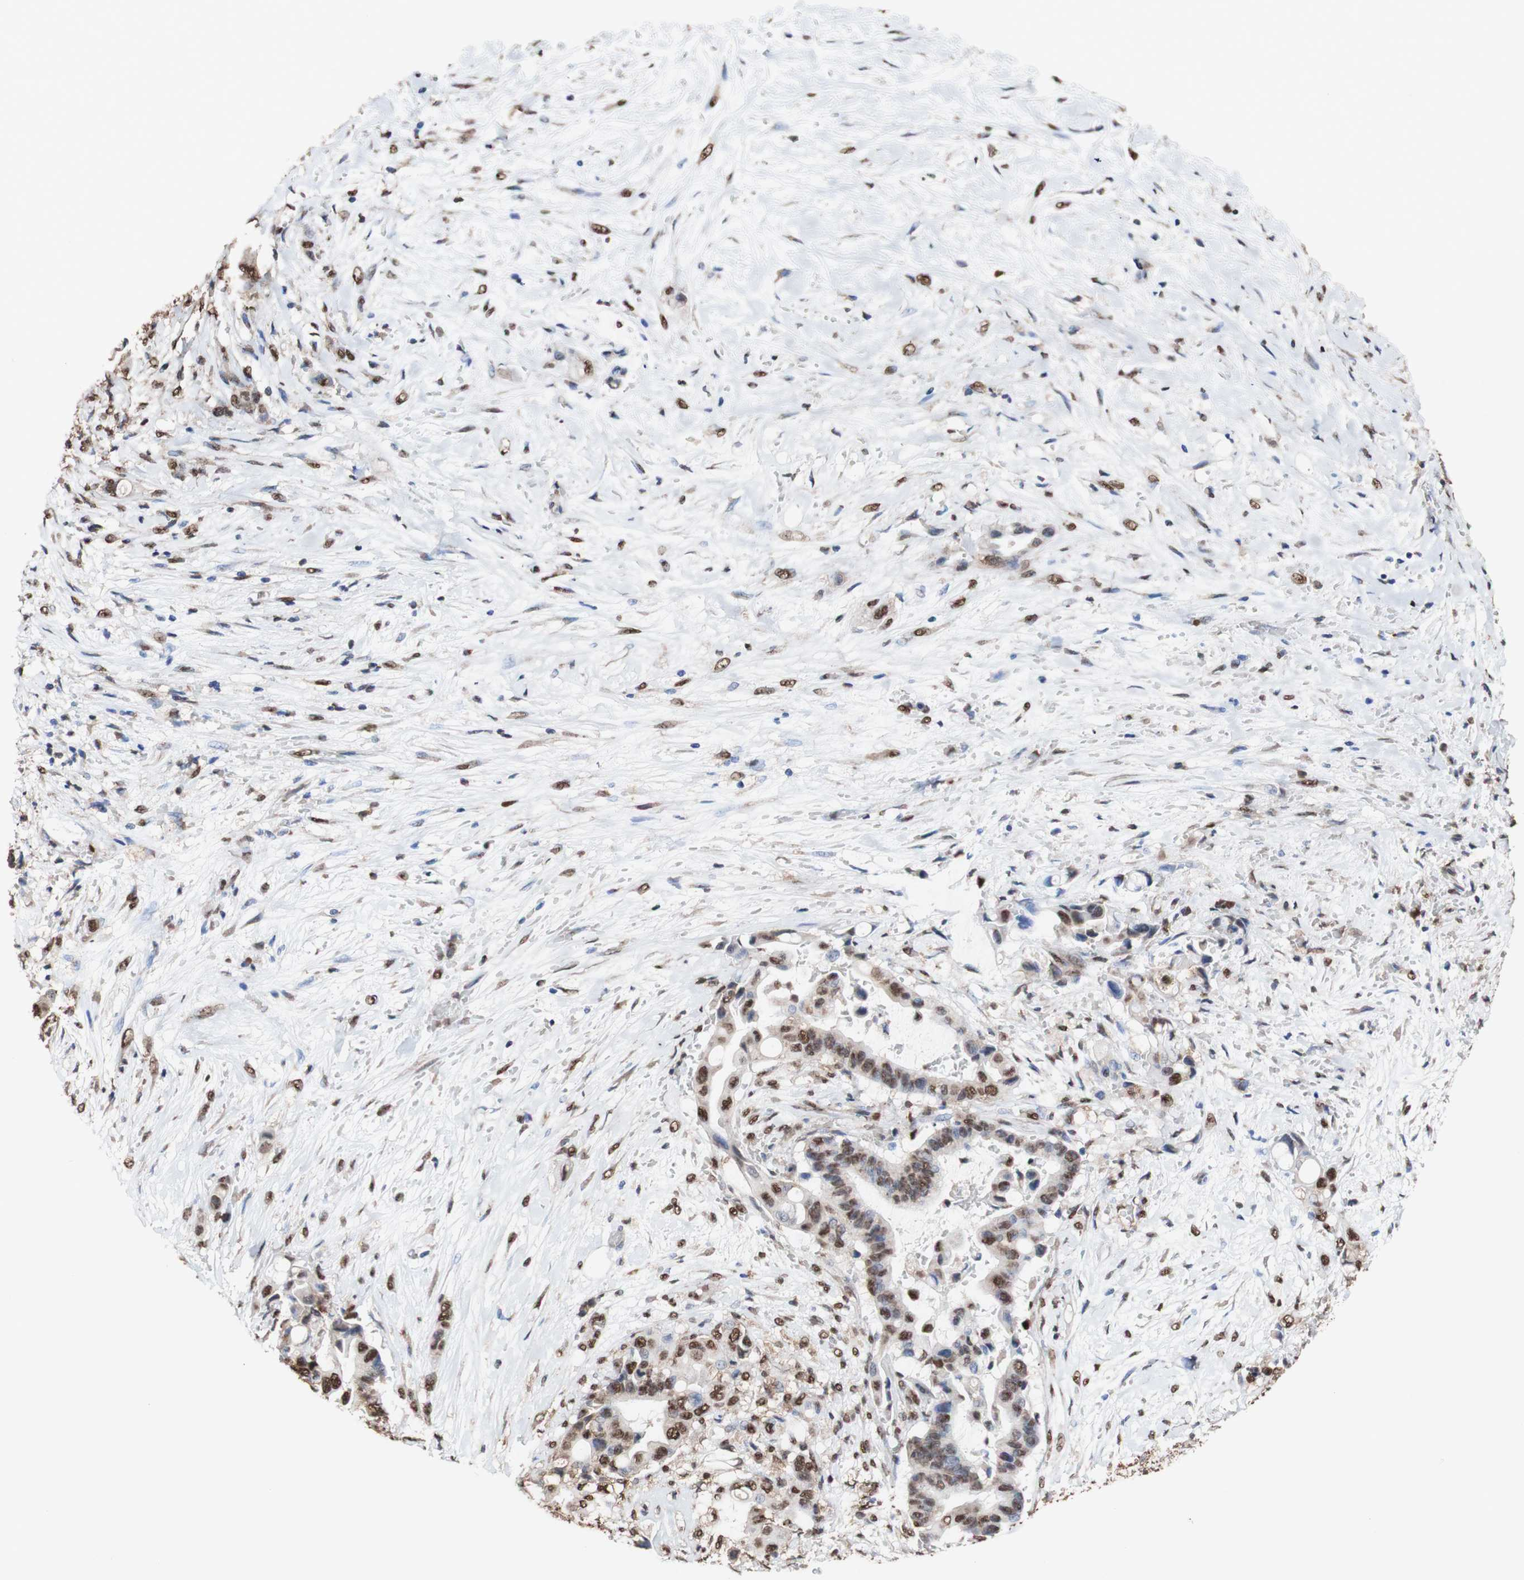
{"staining": {"intensity": "moderate", "quantity": ">75%", "location": "cytoplasmic/membranous,nuclear"}, "tissue": "liver cancer", "cell_type": "Tumor cells", "image_type": "cancer", "snomed": [{"axis": "morphology", "description": "Cholangiocarcinoma"}, {"axis": "topography", "description": "Liver"}], "caption": "Human cholangiocarcinoma (liver) stained with a brown dye exhibits moderate cytoplasmic/membranous and nuclear positive expression in about >75% of tumor cells.", "gene": "PIDD1", "patient": {"sex": "female", "age": 61}}